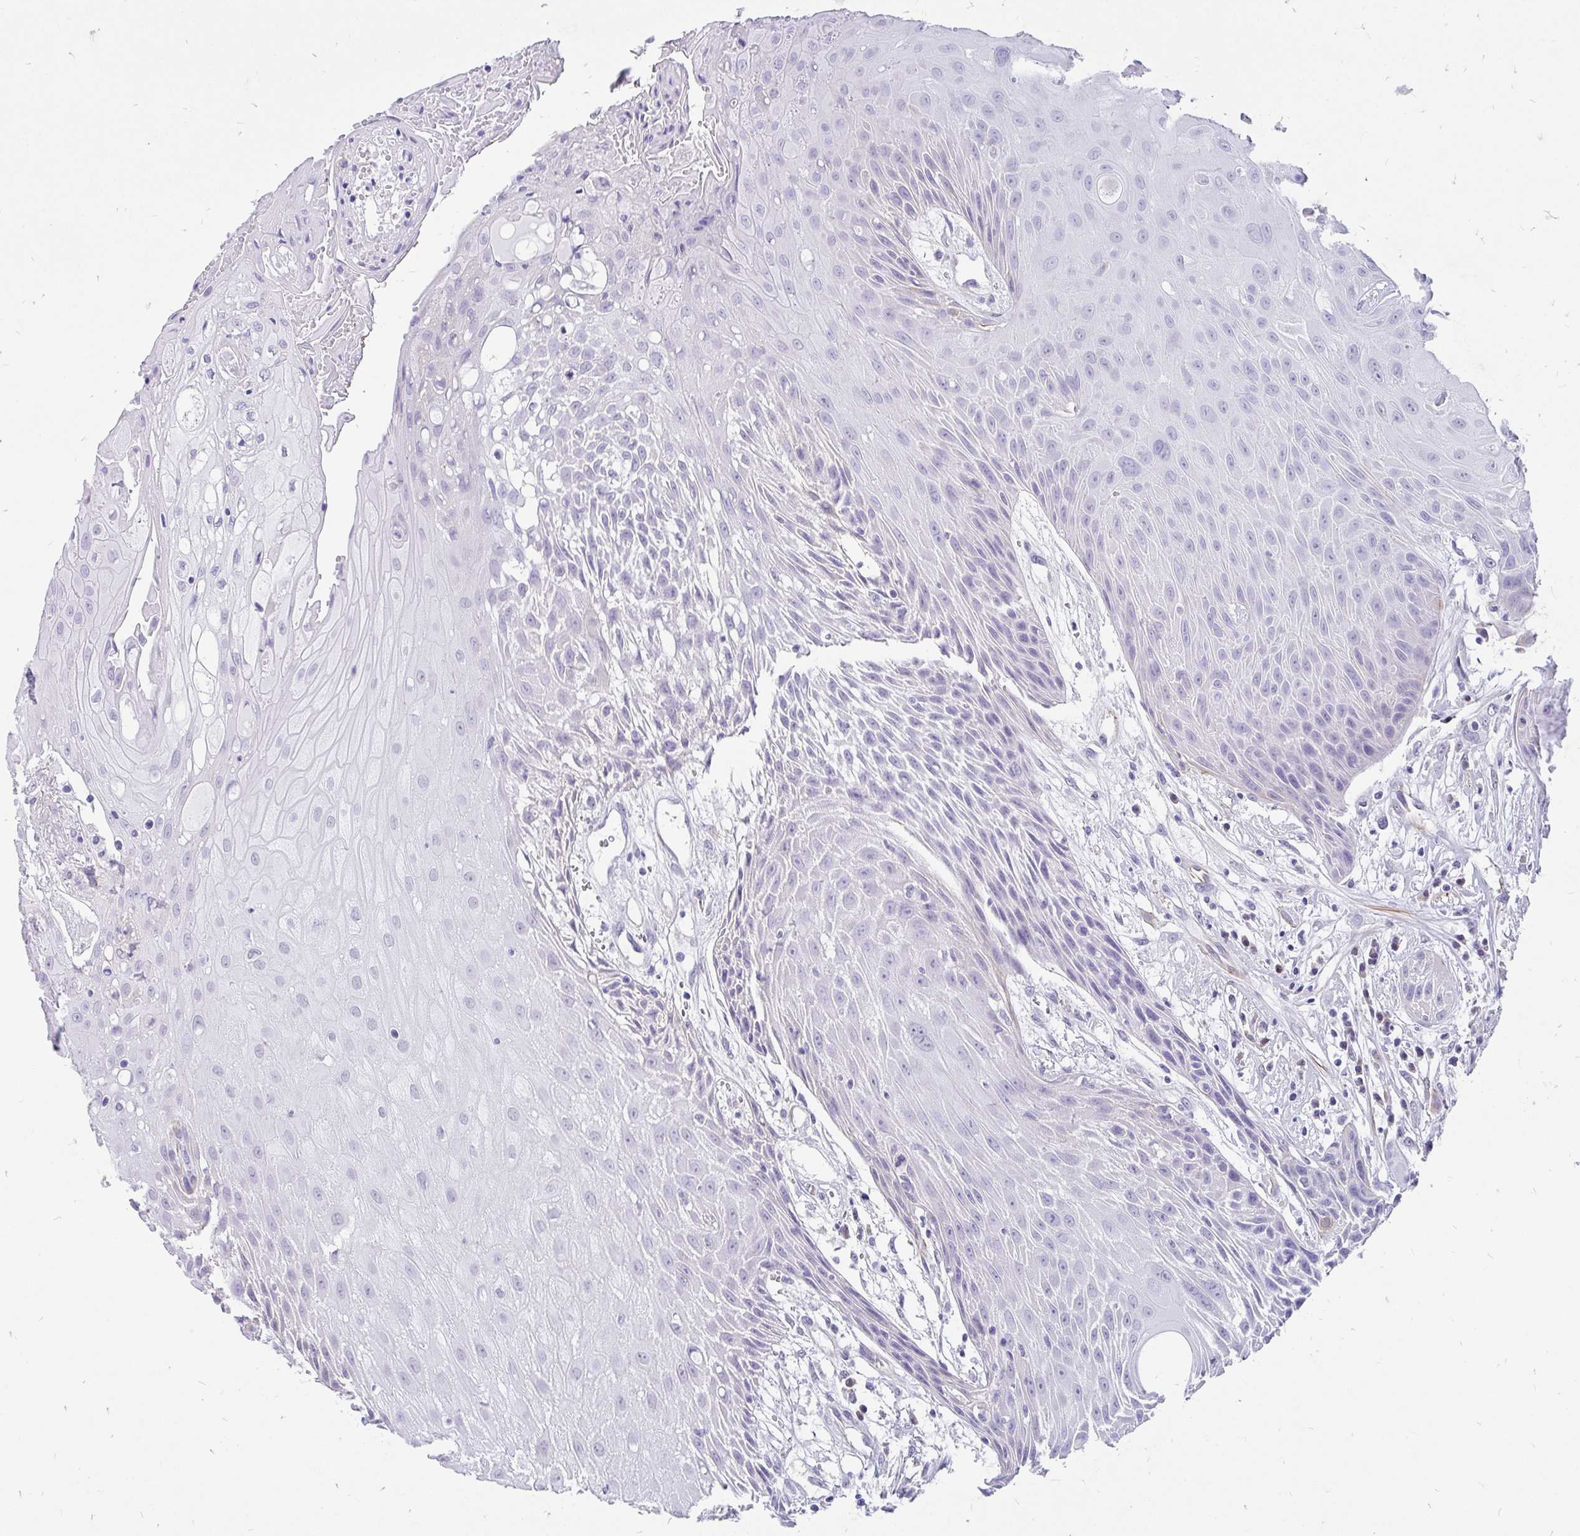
{"staining": {"intensity": "negative", "quantity": "none", "location": "none"}, "tissue": "head and neck cancer", "cell_type": "Tumor cells", "image_type": "cancer", "snomed": [{"axis": "morphology", "description": "Squamous cell carcinoma, NOS"}, {"axis": "topography", "description": "Head-Neck"}], "caption": "This is an IHC histopathology image of head and neck cancer (squamous cell carcinoma). There is no positivity in tumor cells.", "gene": "EML5", "patient": {"sex": "female", "age": 73}}